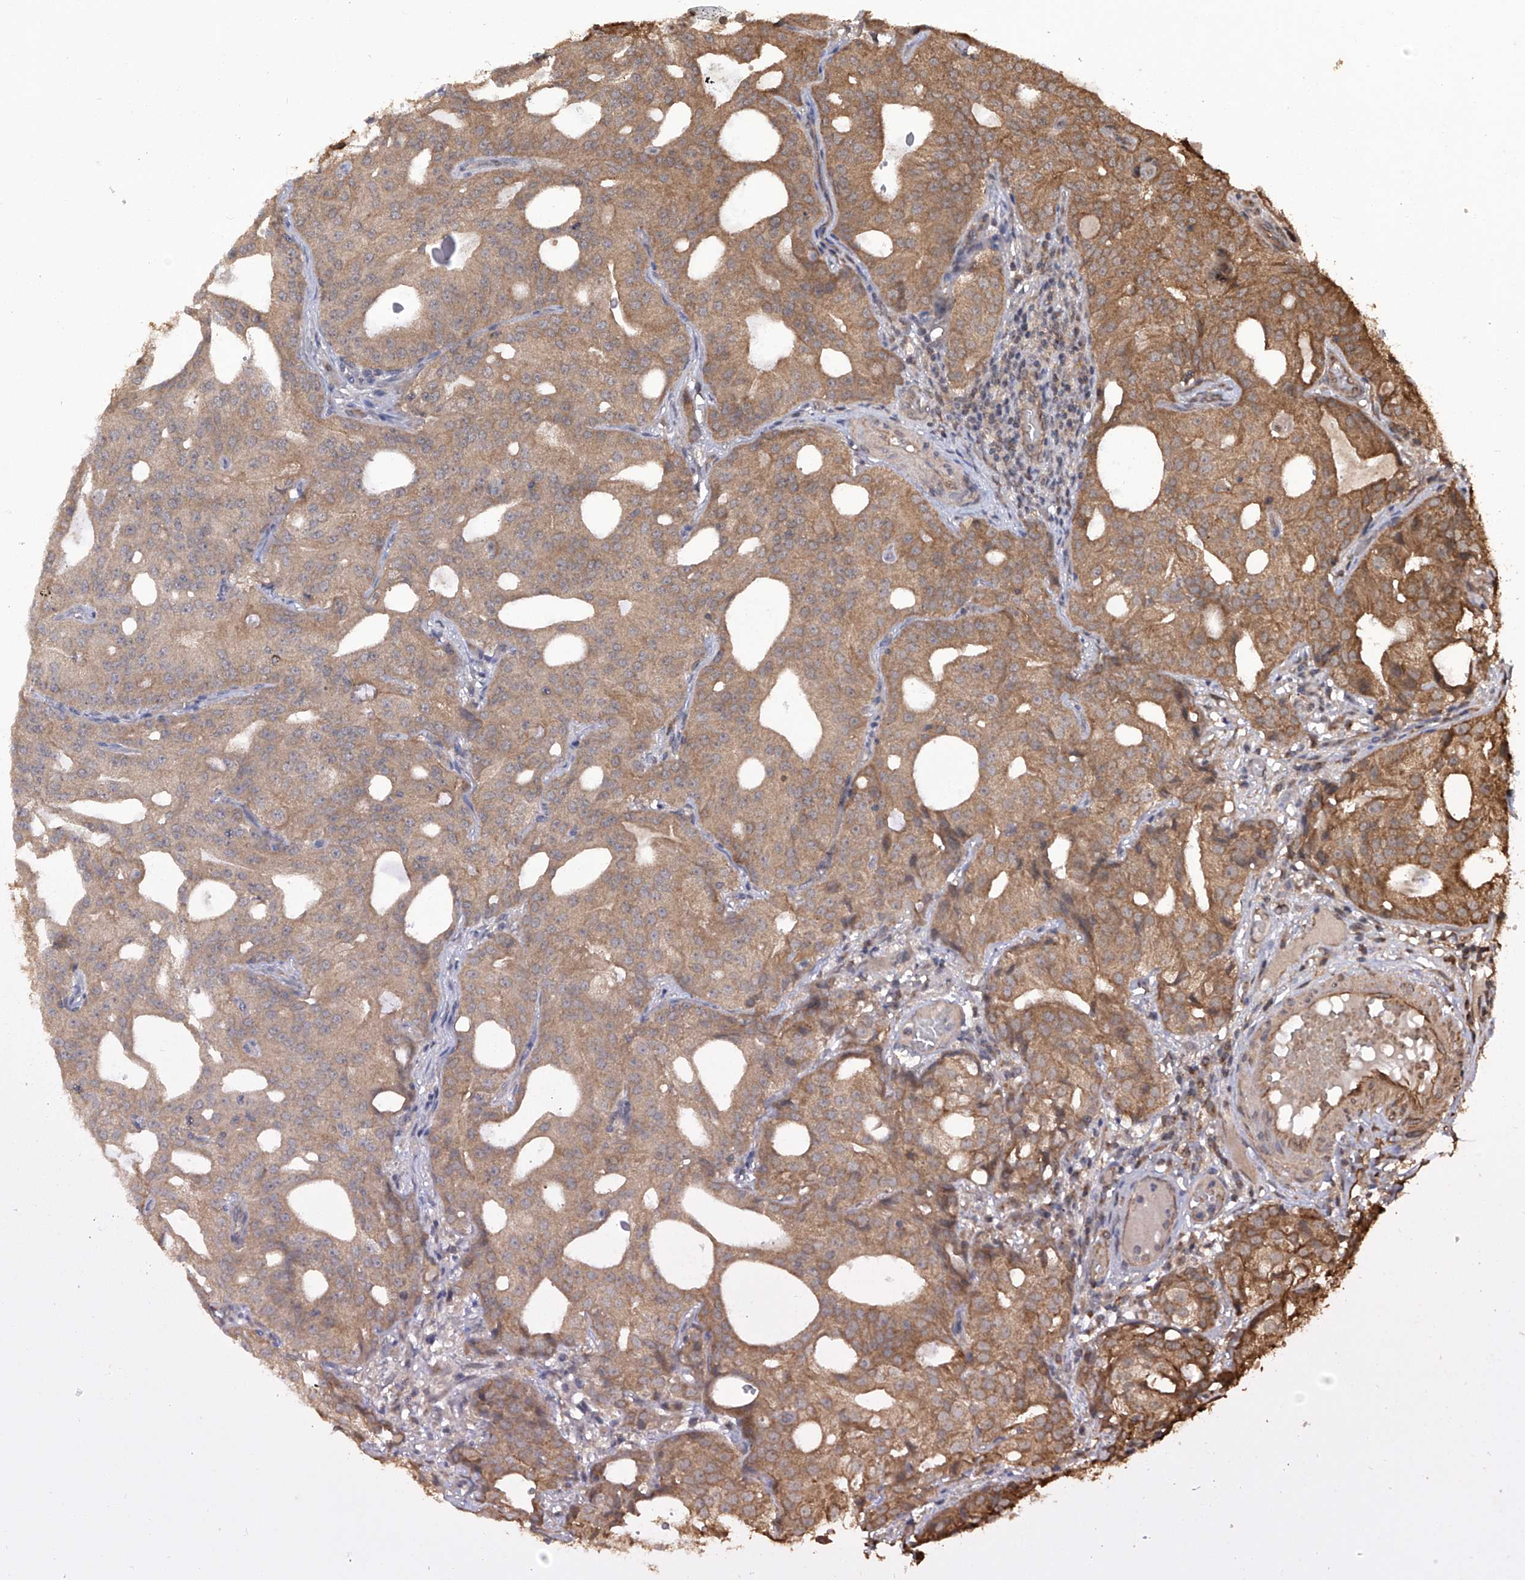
{"staining": {"intensity": "moderate", "quantity": ">75%", "location": "cytoplasmic/membranous"}, "tissue": "prostate cancer", "cell_type": "Tumor cells", "image_type": "cancer", "snomed": [{"axis": "morphology", "description": "Adenocarcinoma, Medium grade"}, {"axis": "topography", "description": "Prostate"}], "caption": "Protein expression analysis of human prostate adenocarcinoma (medium-grade) reveals moderate cytoplasmic/membranous staining in approximately >75% of tumor cells.", "gene": "LYSMD4", "patient": {"sex": "male", "age": 88}}